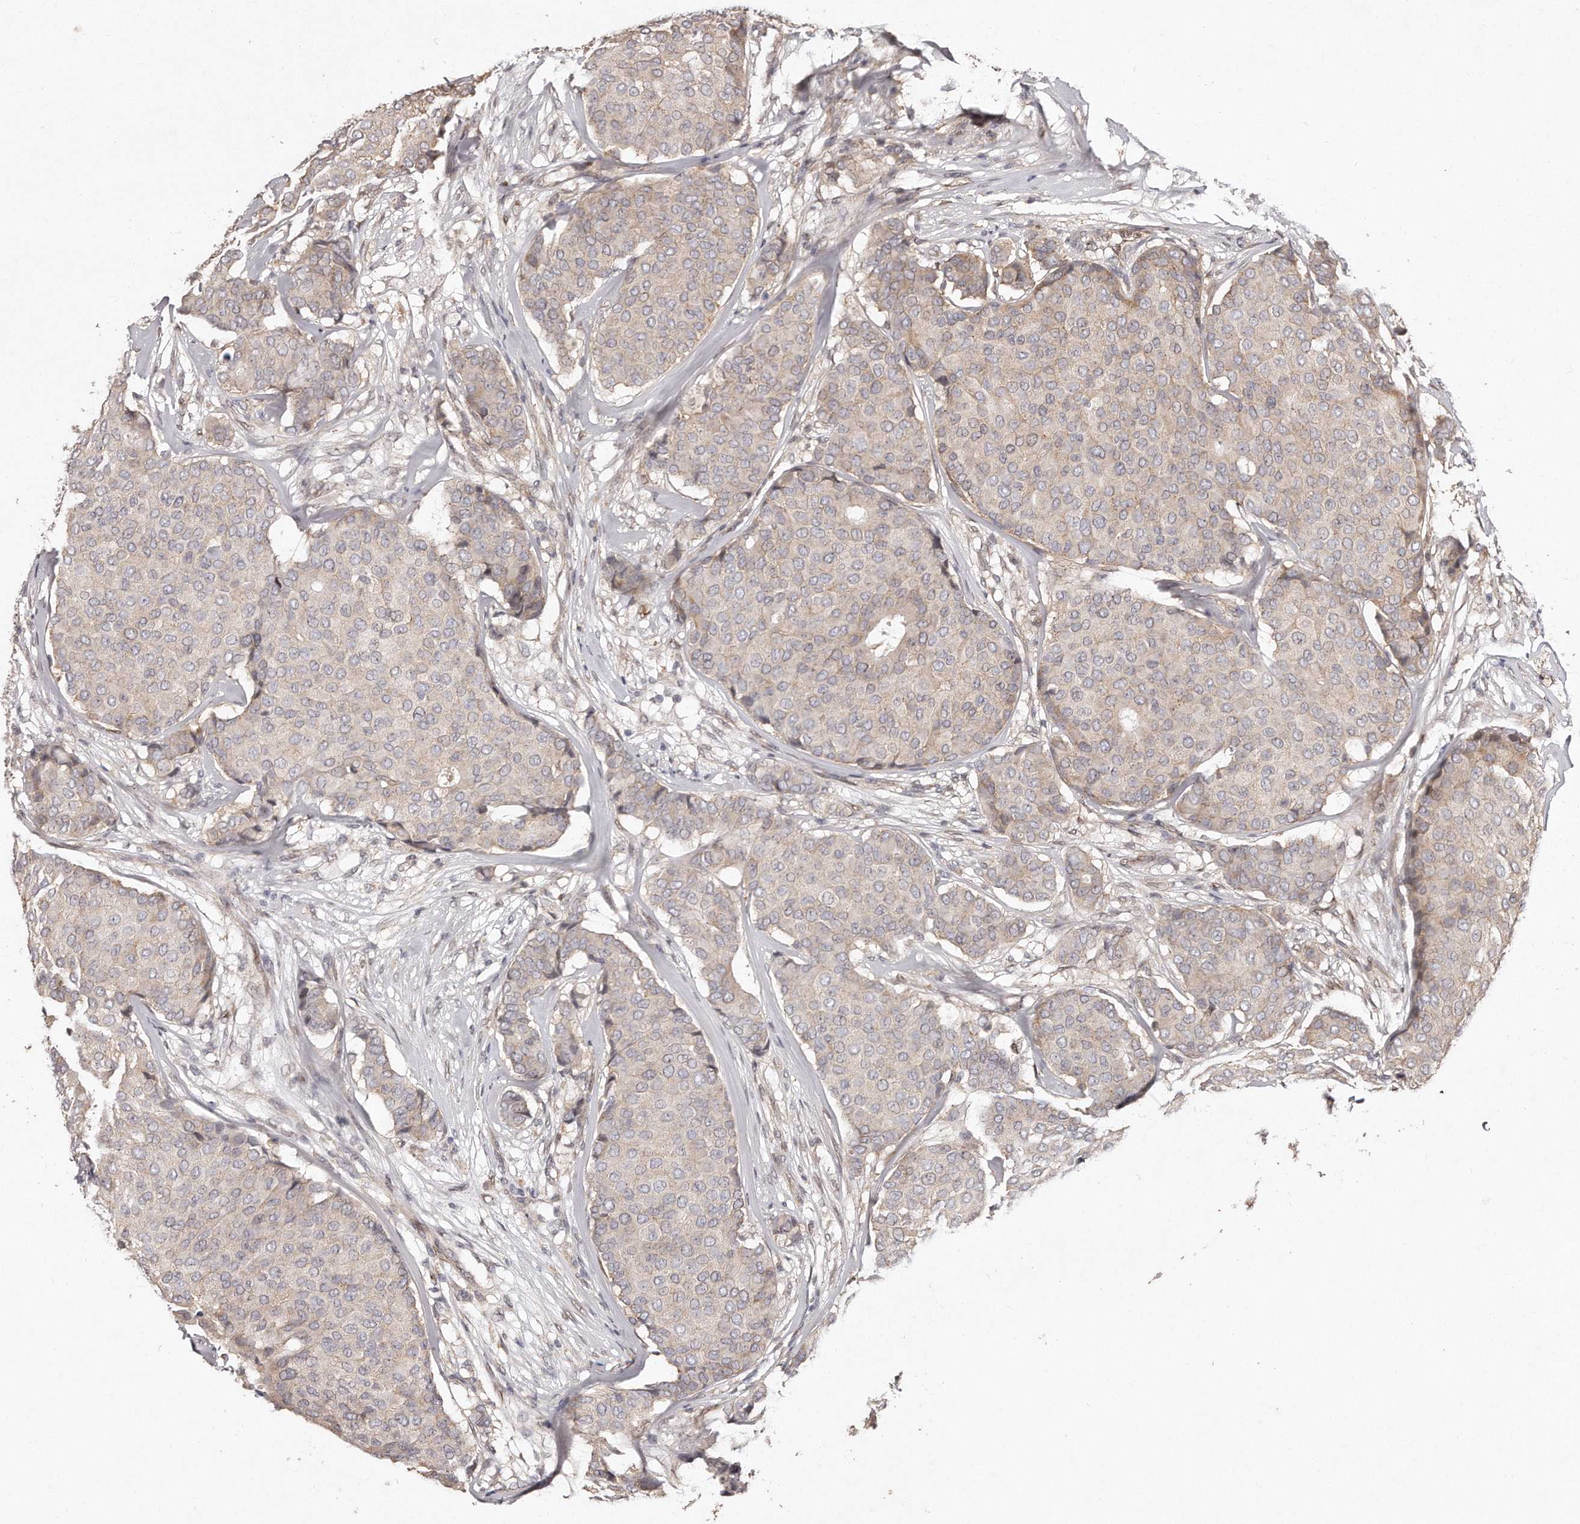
{"staining": {"intensity": "negative", "quantity": "none", "location": "none"}, "tissue": "breast cancer", "cell_type": "Tumor cells", "image_type": "cancer", "snomed": [{"axis": "morphology", "description": "Duct carcinoma"}, {"axis": "topography", "description": "Breast"}], "caption": "This histopathology image is of breast cancer stained with immunohistochemistry to label a protein in brown with the nuclei are counter-stained blue. There is no expression in tumor cells. The staining was performed using DAB to visualize the protein expression in brown, while the nuclei were stained in blue with hematoxylin (Magnification: 20x).", "gene": "HASPIN", "patient": {"sex": "female", "age": 75}}